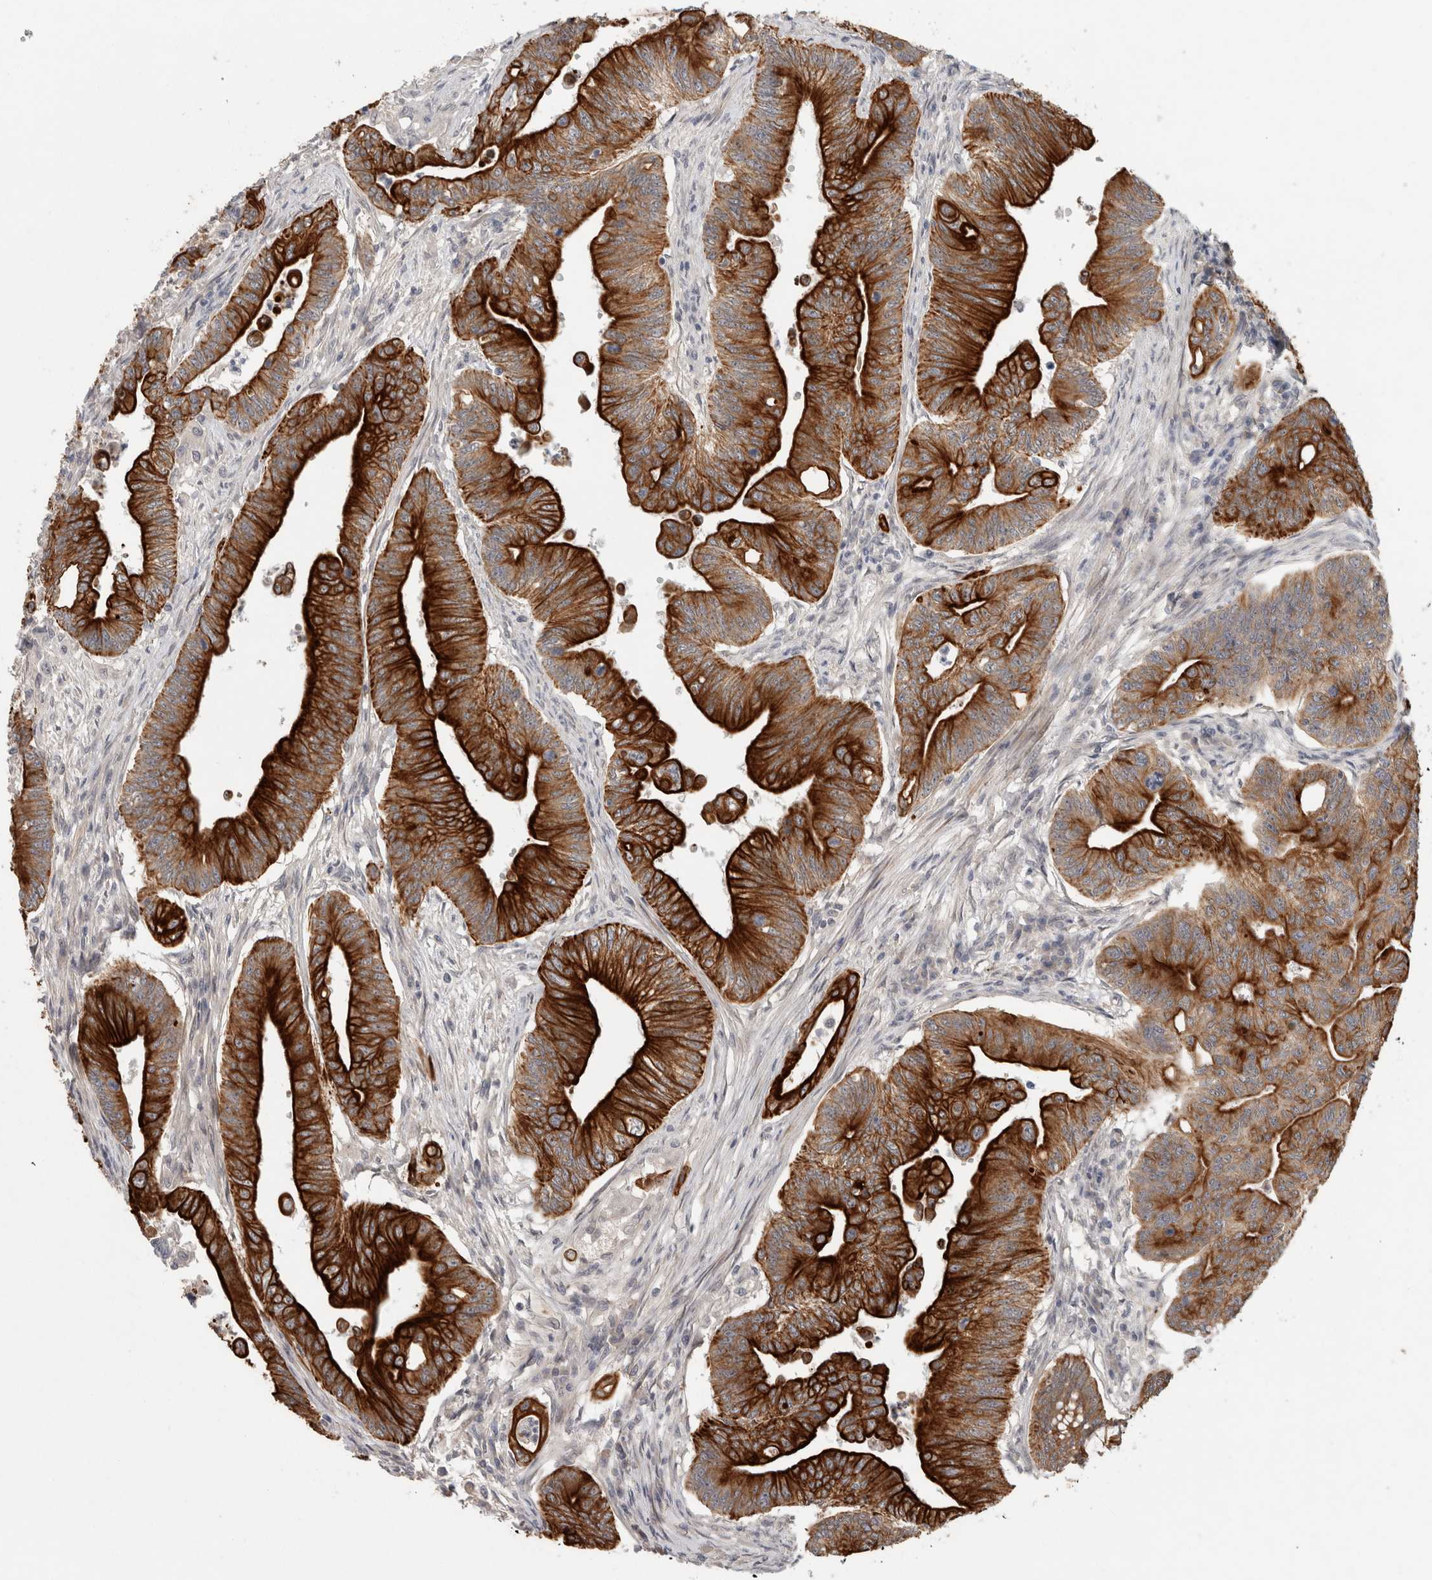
{"staining": {"intensity": "strong", "quantity": ">75%", "location": "cytoplasmic/membranous"}, "tissue": "colorectal cancer", "cell_type": "Tumor cells", "image_type": "cancer", "snomed": [{"axis": "morphology", "description": "Adenoma, NOS"}, {"axis": "morphology", "description": "Adenocarcinoma, NOS"}, {"axis": "topography", "description": "Colon"}], "caption": "A high amount of strong cytoplasmic/membranous expression is seen in approximately >75% of tumor cells in adenocarcinoma (colorectal) tissue.", "gene": "CRISPLD1", "patient": {"sex": "male", "age": 79}}